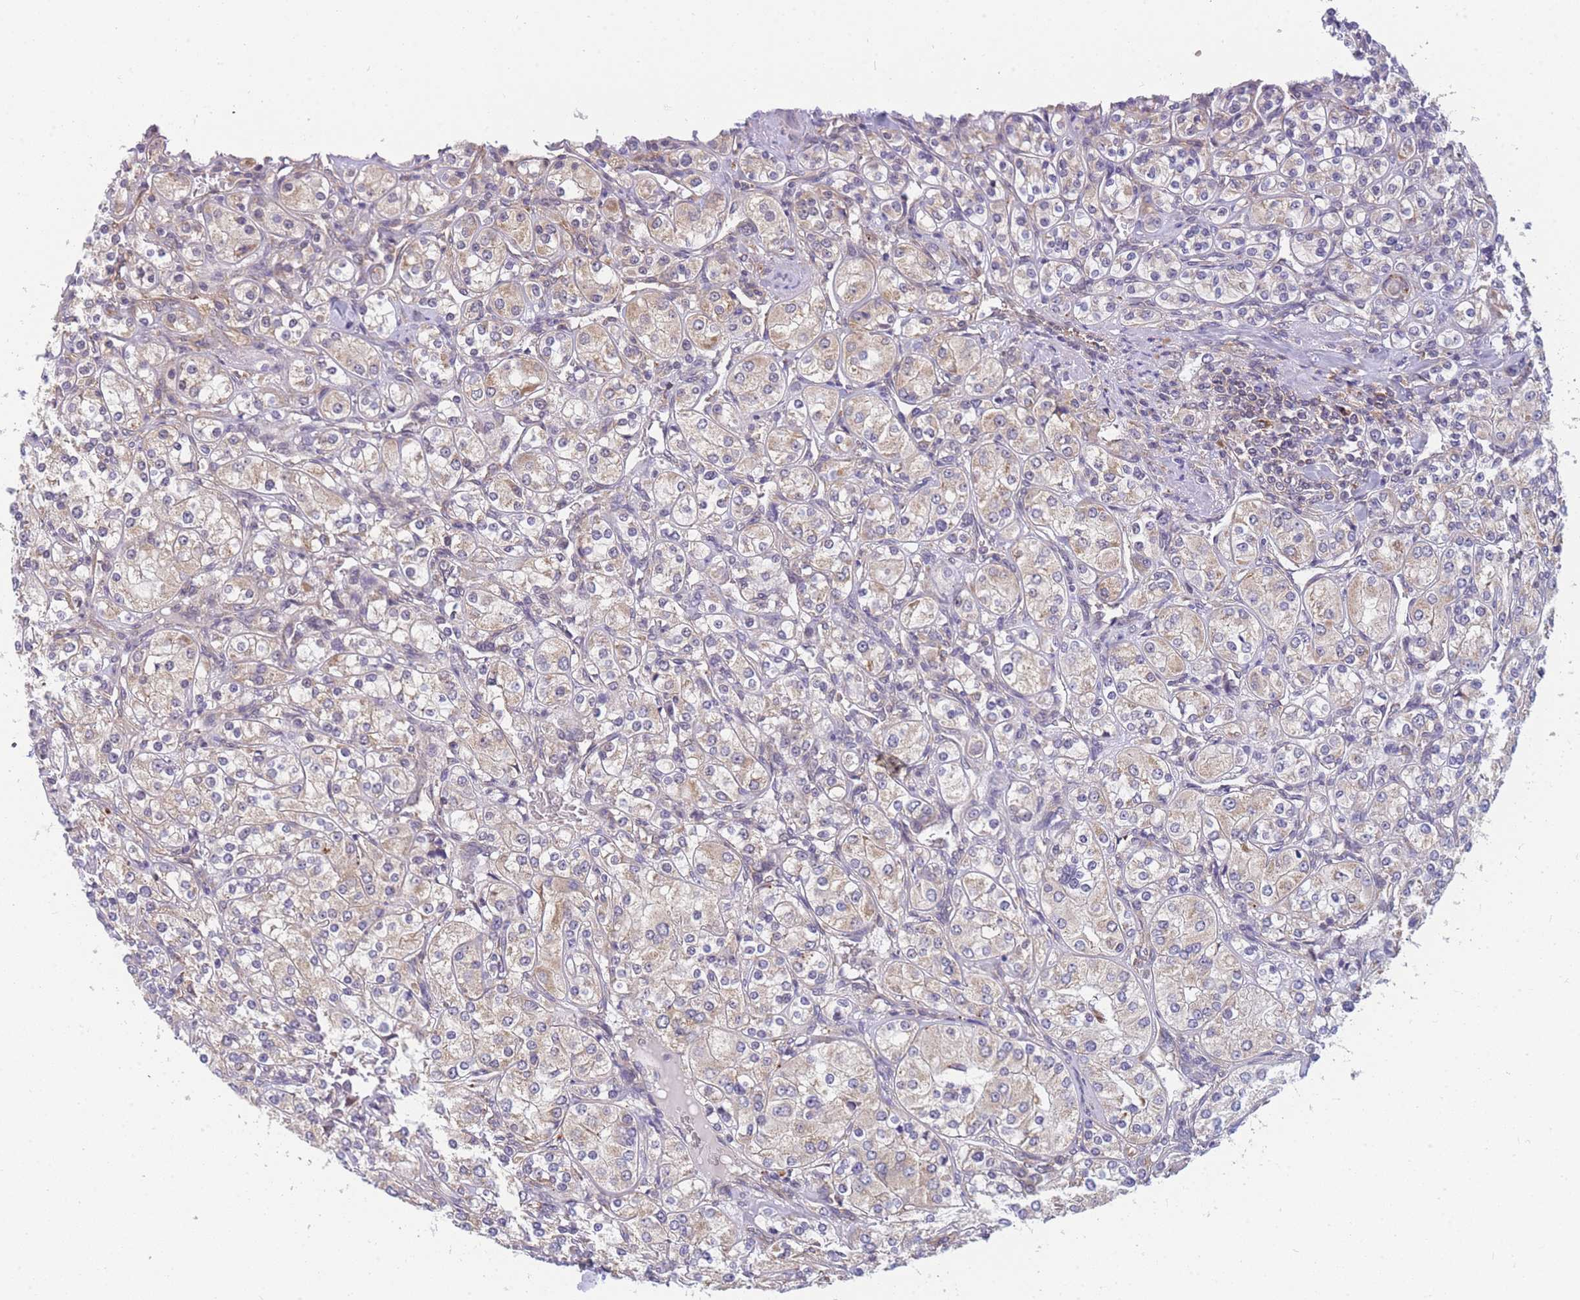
{"staining": {"intensity": "weak", "quantity": "<25%", "location": "cytoplasmic/membranous"}, "tissue": "renal cancer", "cell_type": "Tumor cells", "image_type": "cancer", "snomed": [{"axis": "morphology", "description": "Adenocarcinoma, NOS"}, {"axis": "topography", "description": "Kidney"}], "caption": "A micrograph of human adenocarcinoma (renal) is negative for staining in tumor cells.", "gene": "MRPL23", "patient": {"sex": "male", "age": 77}}